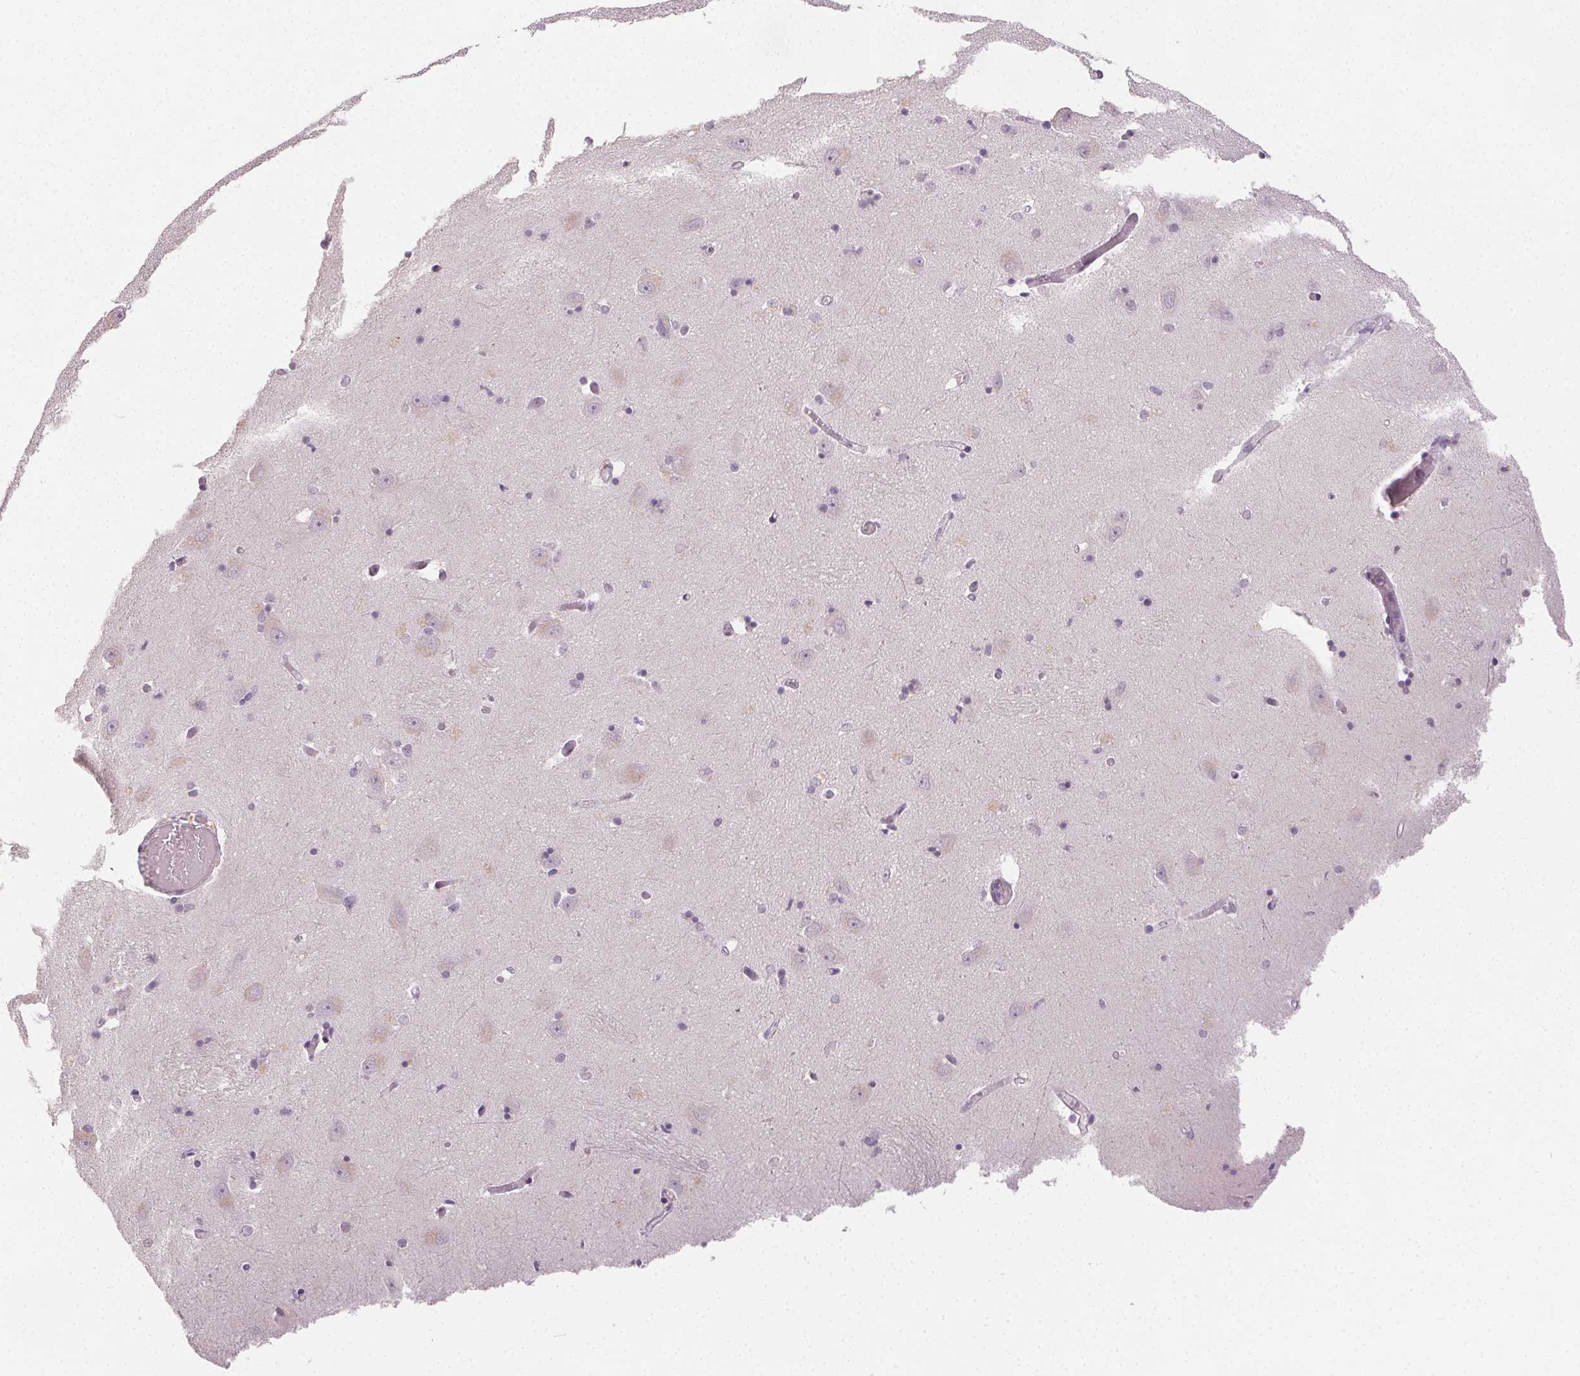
{"staining": {"intensity": "negative", "quantity": "none", "location": "none"}, "tissue": "caudate", "cell_type": "Glial cells", "image_type": "normal", "snomed": [{"axis": "morphology", "description": "Normal tissue, NOS"}, {"axis": "topography", "description": "Lateral ventricle wall"}, {"axis": "topography", "description": "Hippocampus"}], "caption": "Immunohistochemistry photomicrograph of normal caudate: human caudate stained with DAB exhibits no significant protein expression in glial cells.", "gene": "ANLN", "patient": {"sex": "female", "age": 63}}